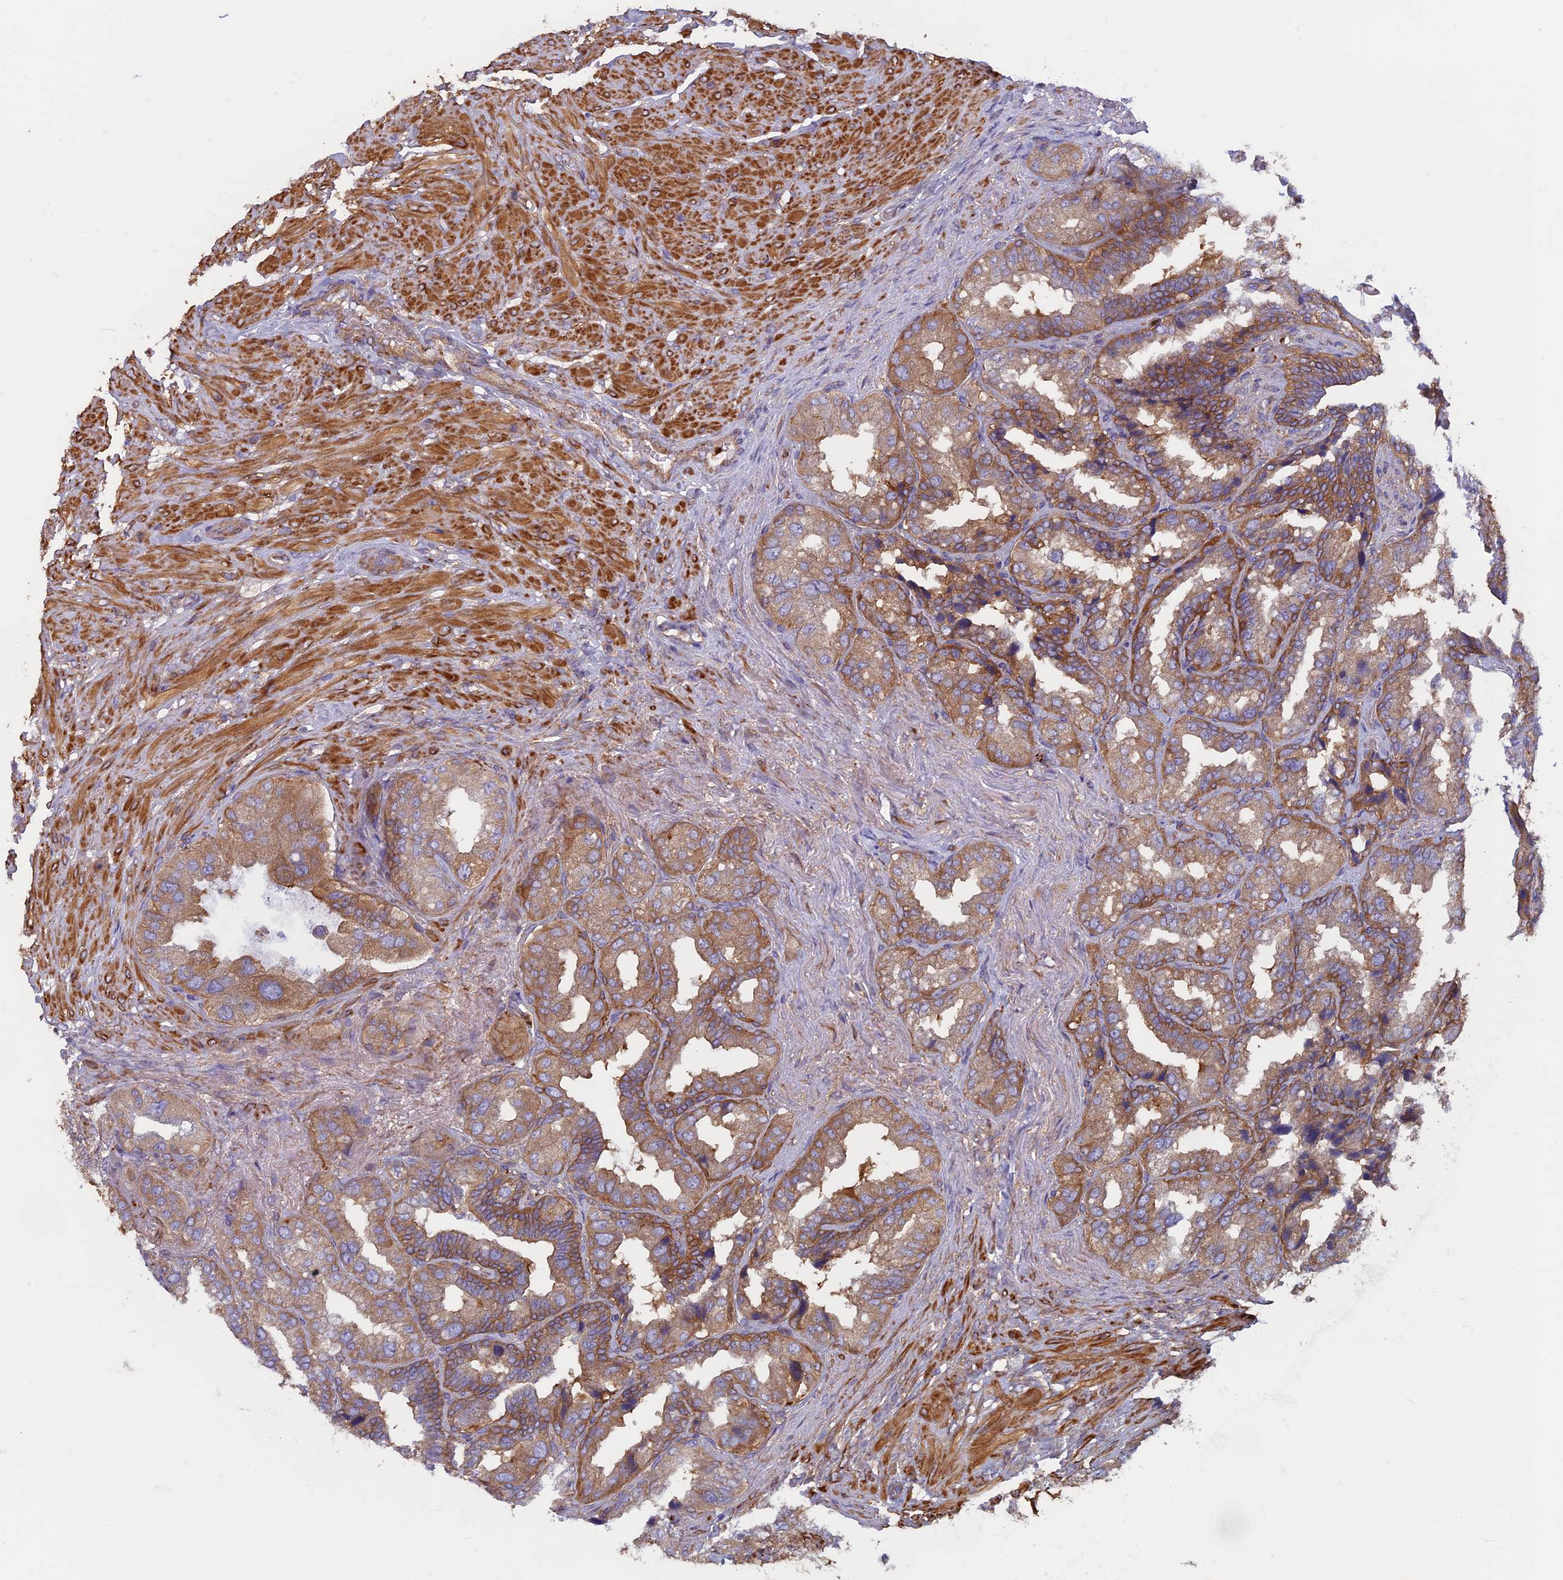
{"staining": {"intensity": "moderate", "quantity": ">75%", "location": "cytoplasmic/membranous"}, "tissue": "seminal vesicle", "cell_type": "Glandular cells", "image_type": "normal", "snomed": [{"axis": "morphology", "description": "Normal tissue, NOS"}, {"axis": "topography", "description": "Seminal veicle"}, {"axis": "topography", "description": "Peripheral nerve tissue"}], "caption": "Immunohistochemistry histopathology image of benign seminal vesicle stained for a protein (brown), which exhibits medium levels of moderate cytoplasmic/membranous staining in approximately >75% of glandular cells.", "gene": "DNM1L", "patient": {"sex": "male", "age": 63}}